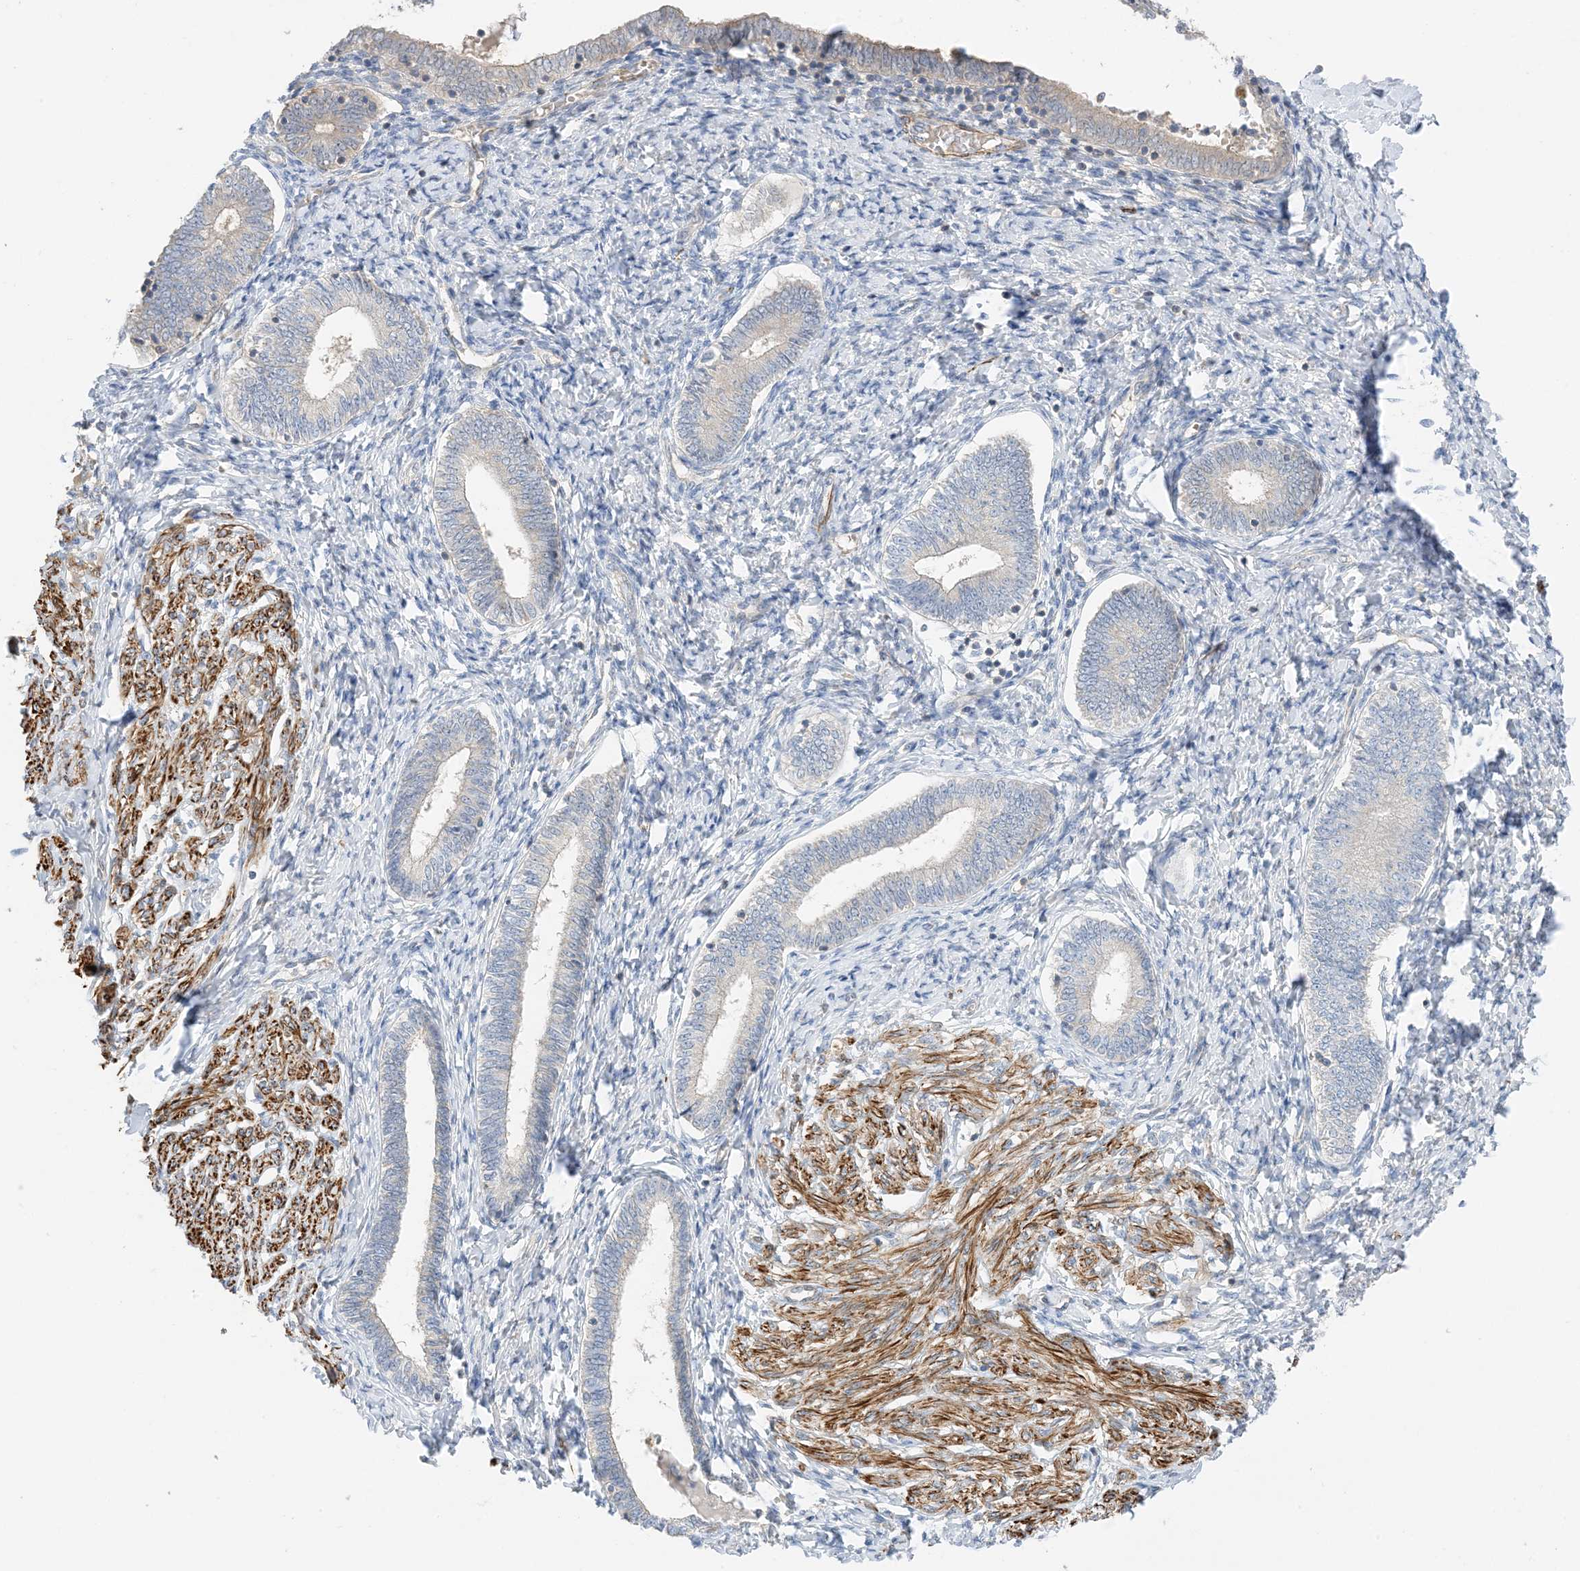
{"staining": {"intensity": "negative", "quantity": "none", "location": "none"}, "tissue": "endometrium", "cell_type": "Cells in endometrial stroma", "image_type": "normal", "snomed": [{"axis": "morphology", "description": "Normal tissue, NOS"}, {"axis": "topography", "description": "Endometrium"}], "caption": "Cells in endometrial stroma show no significant protein staining in unremarkable endometrium. (DAB immunohistochemistry (IHC) with hematoxylin counter stain).", "gene": "KIFBP", "patient": {"sex": "female", "age": 72}}